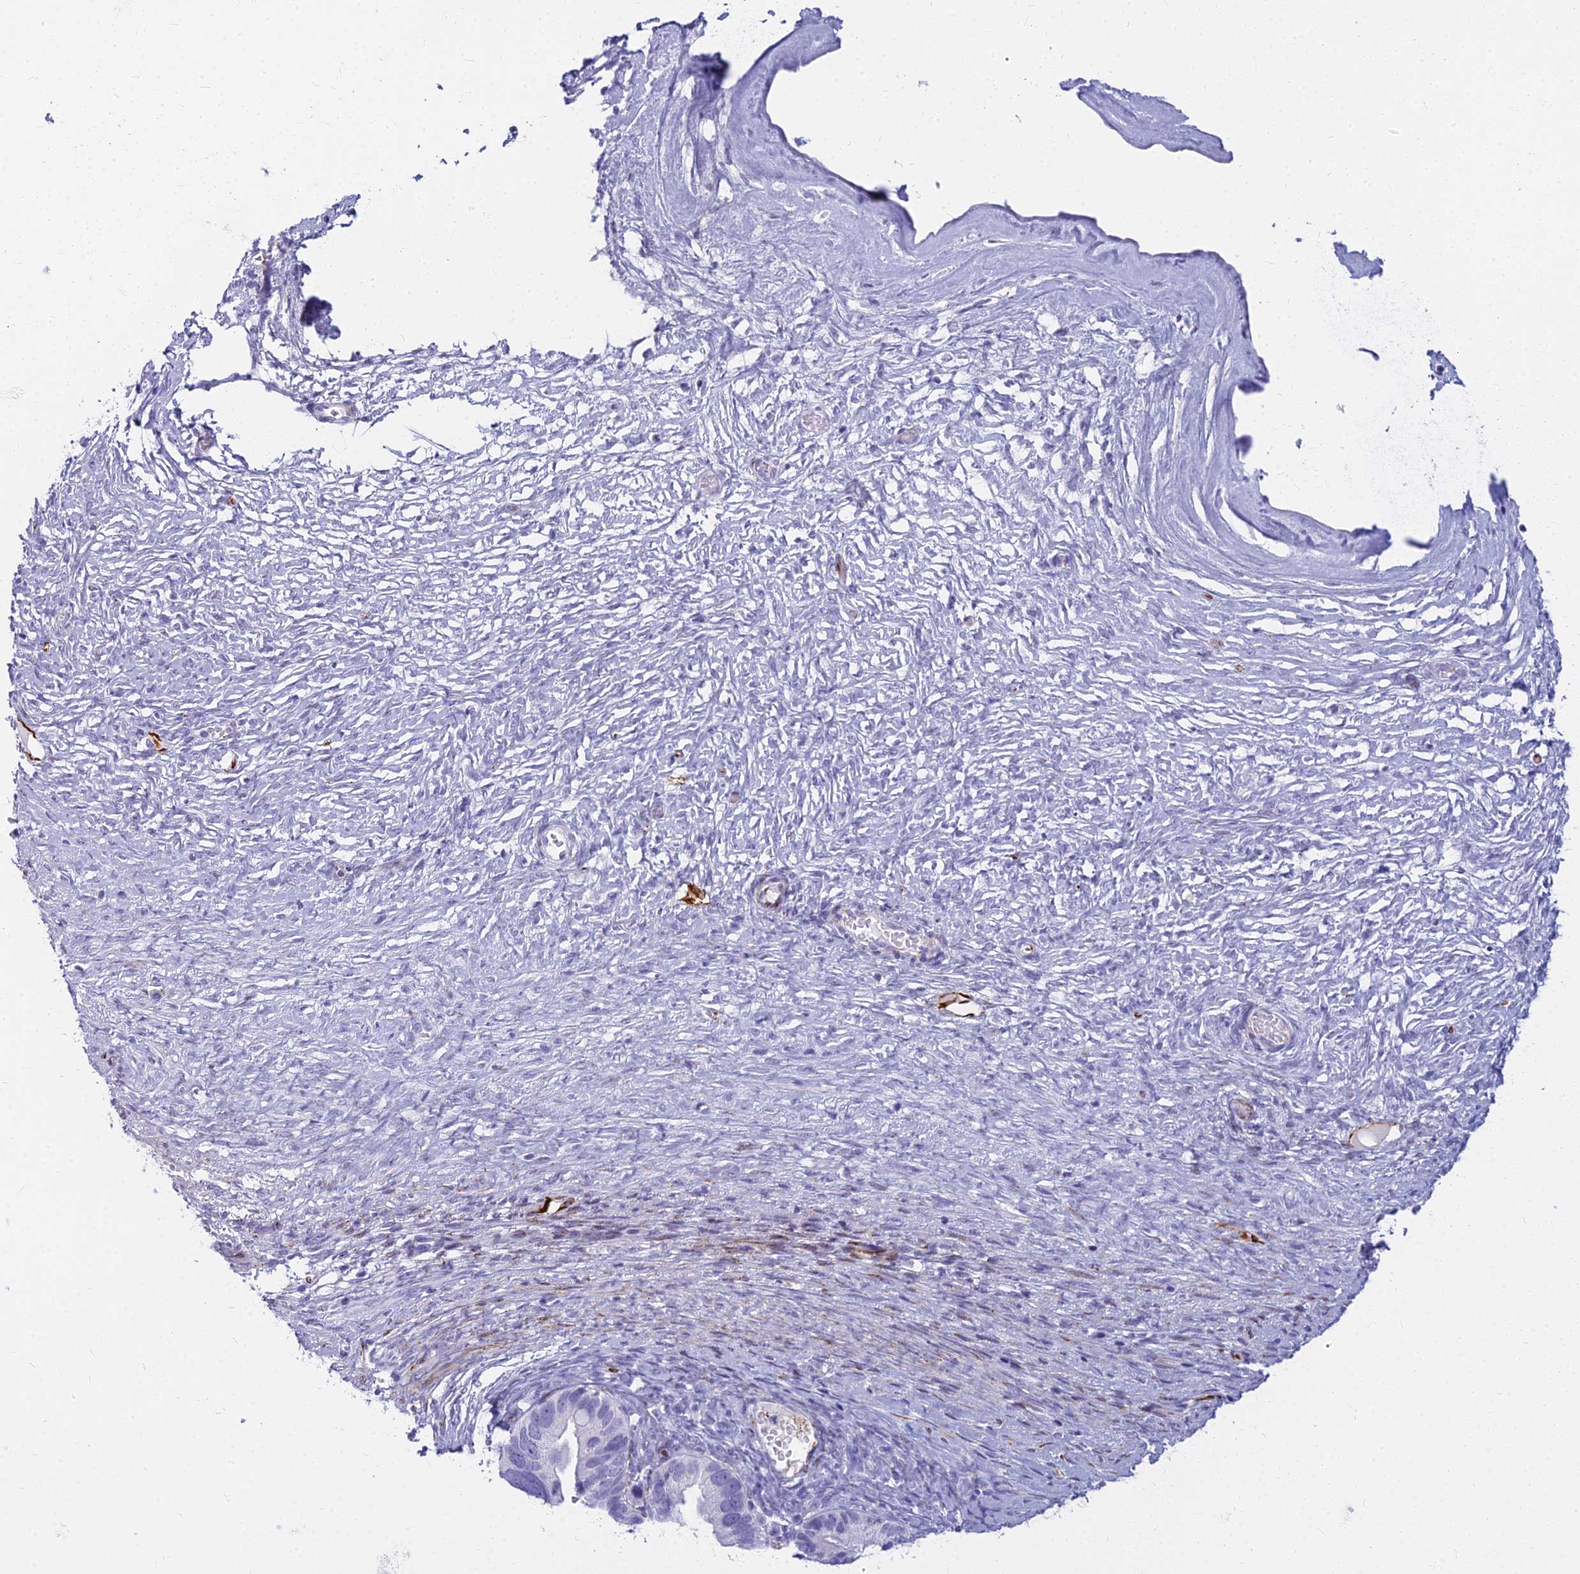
{"staining": {"intensity": "negative", "quantity": "none", "location": "none"}, "tissue": "ovarian cancer", "cell_type": "Tumor cells", "image_type": "cancer", "snomed": [{"axis": "morphology", "description": "Cystadenocarcinoma, serous, NOS"}, {"axis": "topography", "description": "Ovary"}], "caption": "The immunohistochemistry (IHC) photomicrograph has no significant expression in tumor cells of serous cystadenocarcinoma (ovarian) tissue.", "gene": "EVI2A", "patient": {"sex": "female", "age": 56}}